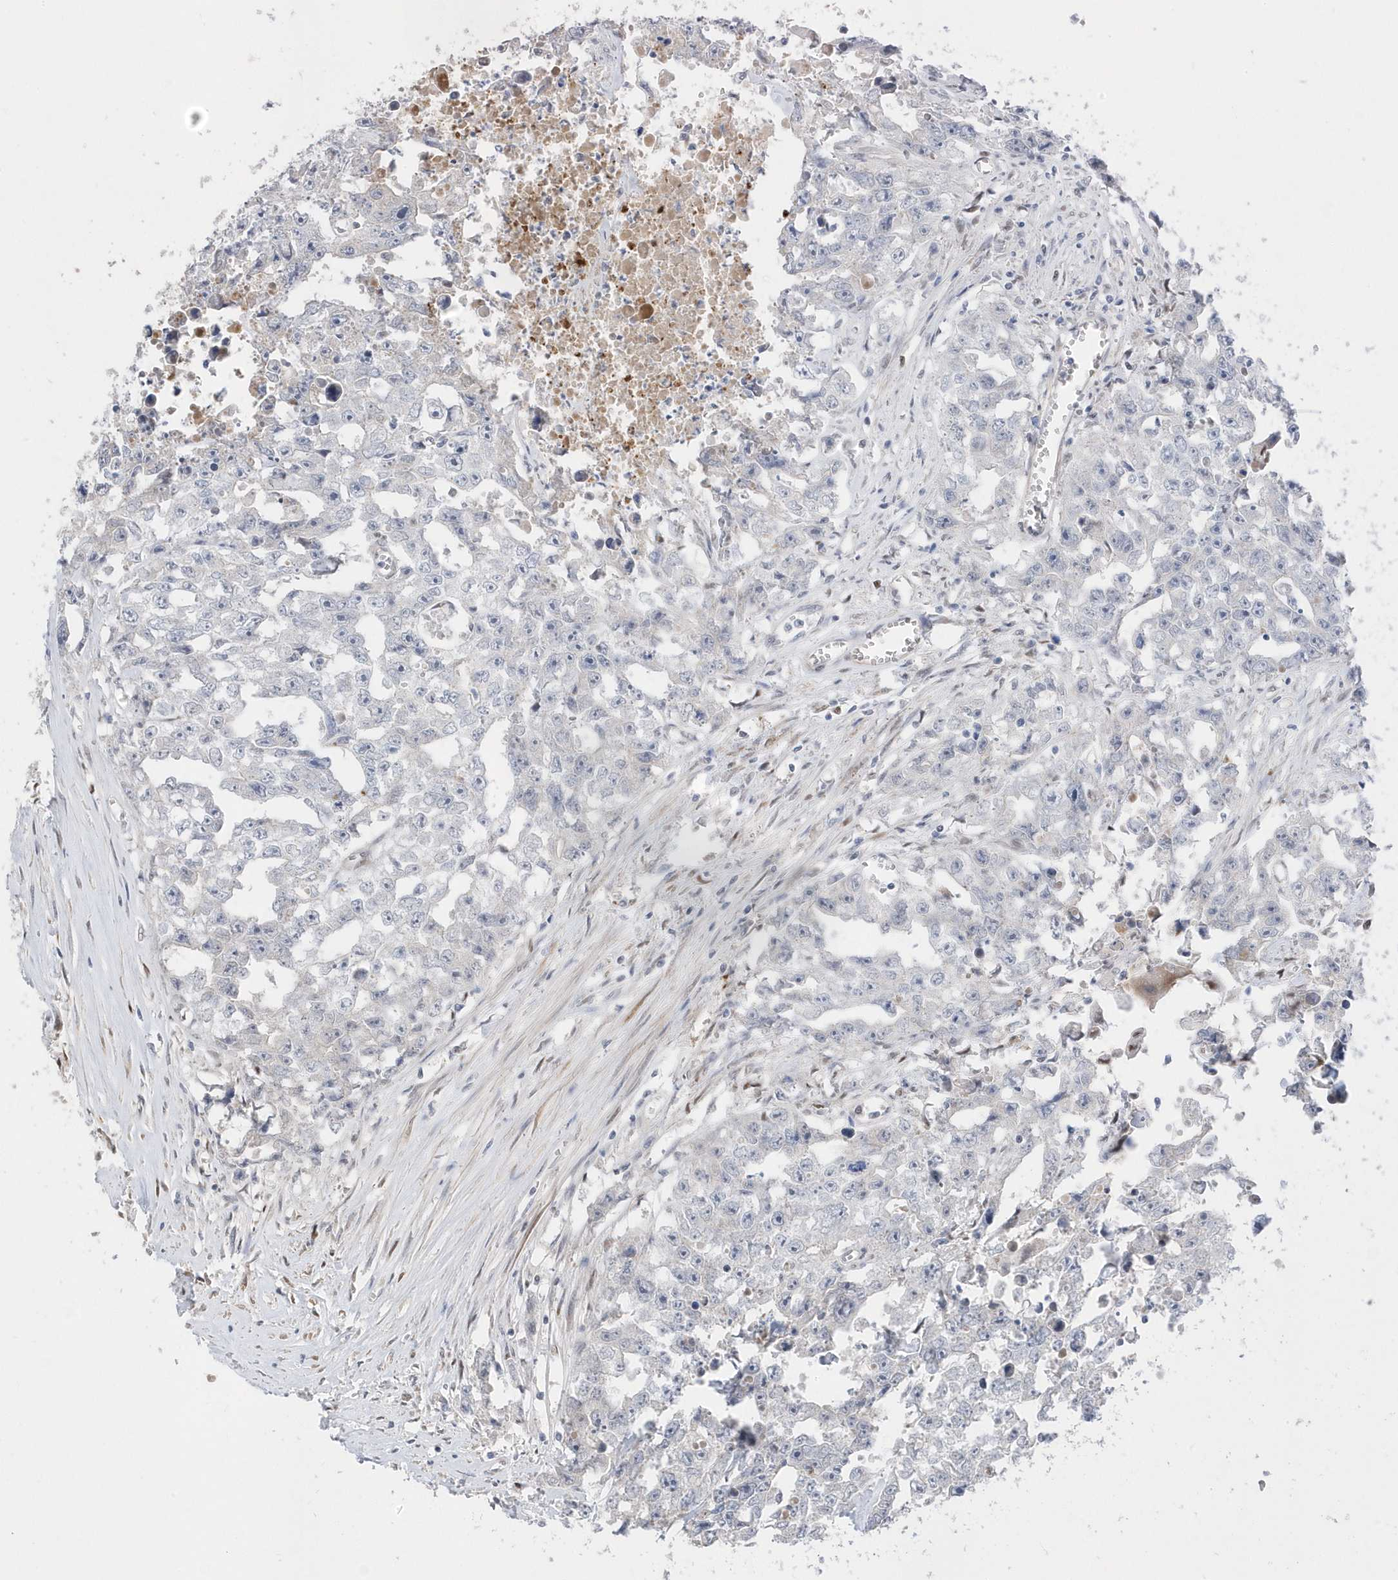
{"staining": {"intensity": "negative", "quantity": "none", "location": "none"}, "tissue": "testis cancer", "cell_type": "Tumor cells", "image_type": "cancer", "snomed": [{"axis": "morphology", "description": "Seminoma, NOS"}, {"axis": "morphology", "description": "Carcinoma, Embryonal, NOS"}, {"axis": "topography", "description": "Testis"}], "caption": "Tumor cells show no significant protein positivity in embryonal carcinoma (testis). (Immunohistochemistry, brightfield microscopy, high magnification).", "gene": "GTPBP6", "patient": {"sex": "male", "age": 43}}